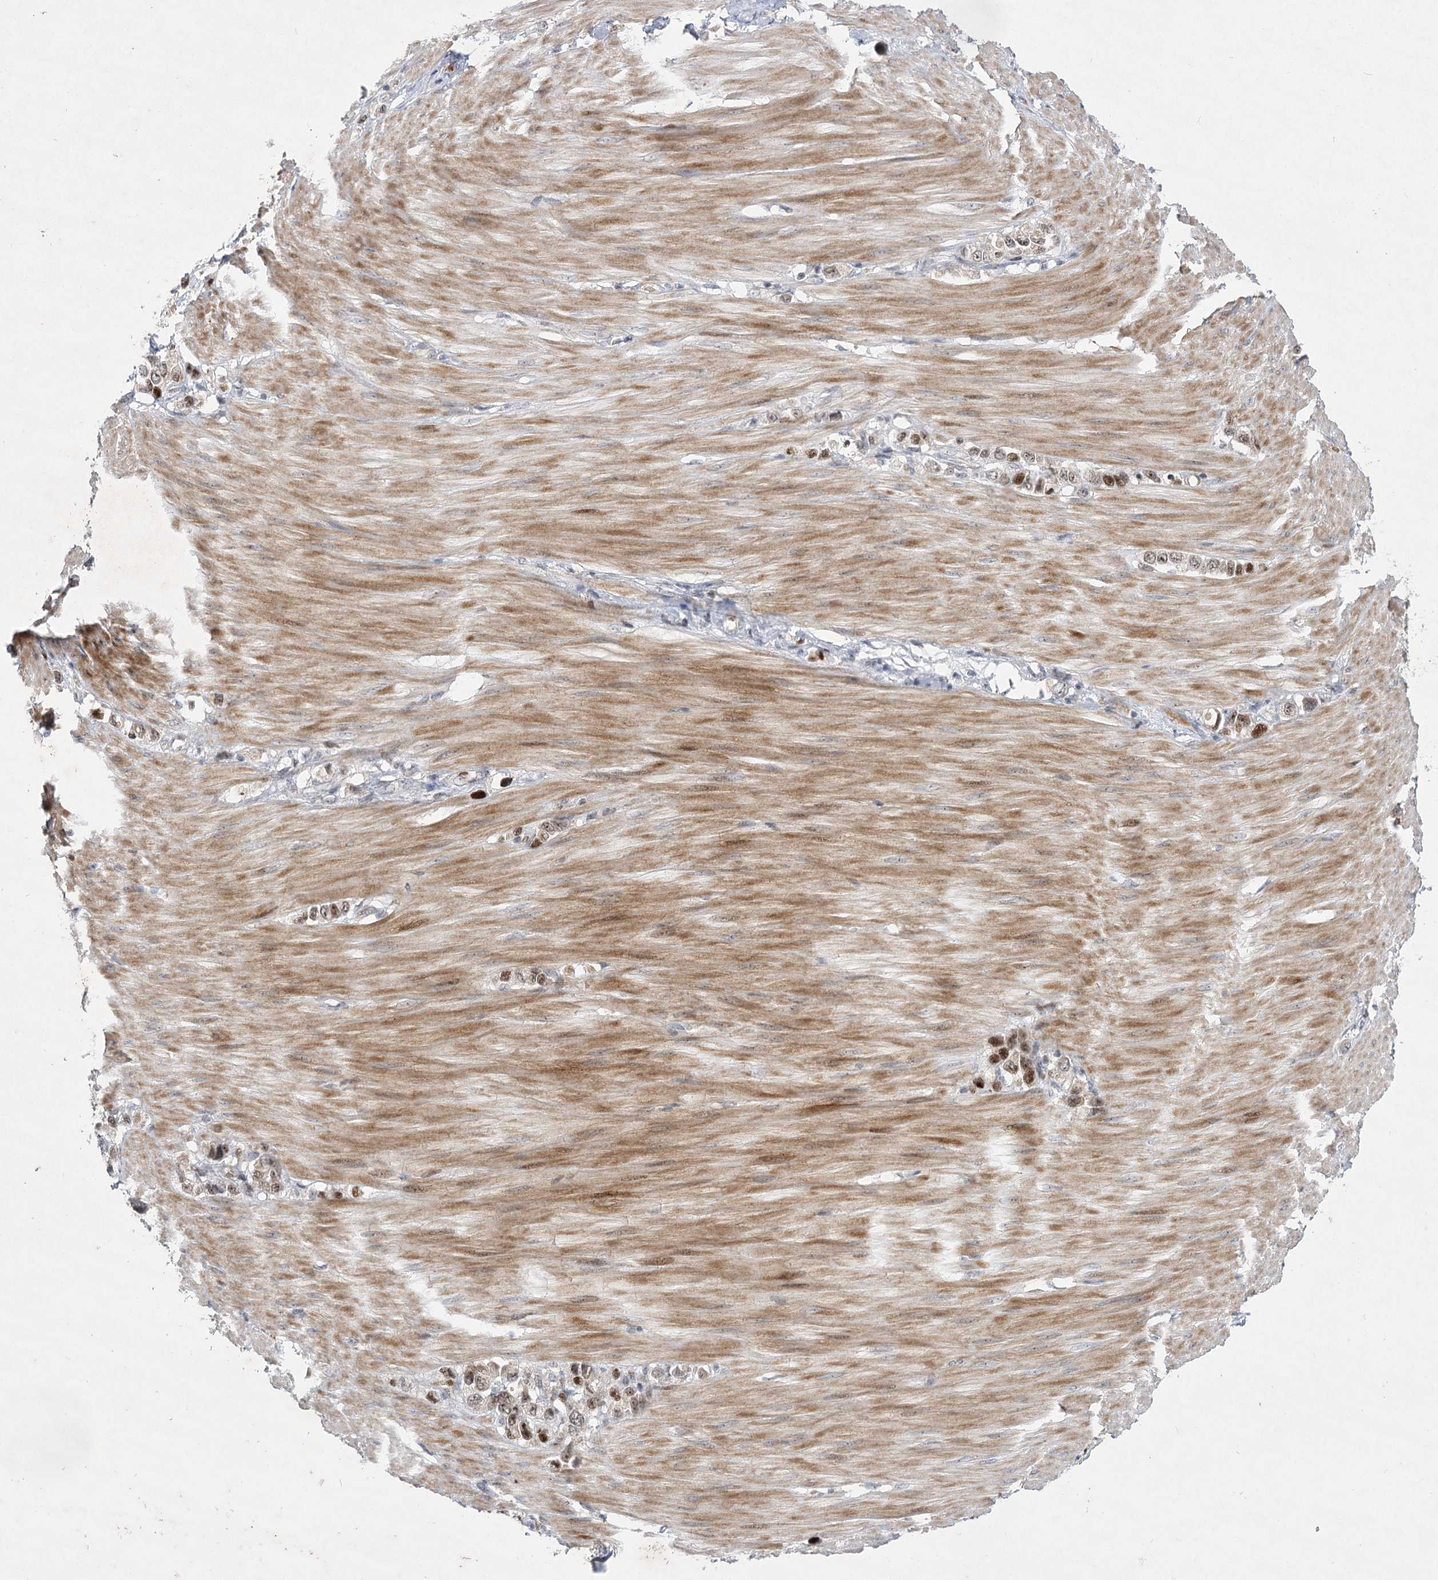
{"staining": {"intensity": "moderate", "quantity": "25%-75%", "location": "nuclear"}, "tissue": "stomach cancer", "cell_type": "Tumor cells", "image_type": "cancer", "snomed": [{"axis": "morphology", "description": "Adenocarcinoma, NOS"}, {"axis": "topography", "description": "Stomach"}], "caption": "The histopathology image shows staining of adenocarcinoma (stomach), revealing moderate nuclear protein staining (brown color) within tumor cells. (DAB (3,3'-diaminobenzidine) IHC, brown staining for protein, blue staining for nuclei).", "gene": "NSMCE4A", "patient": {"sex": "female", "age": 65}}